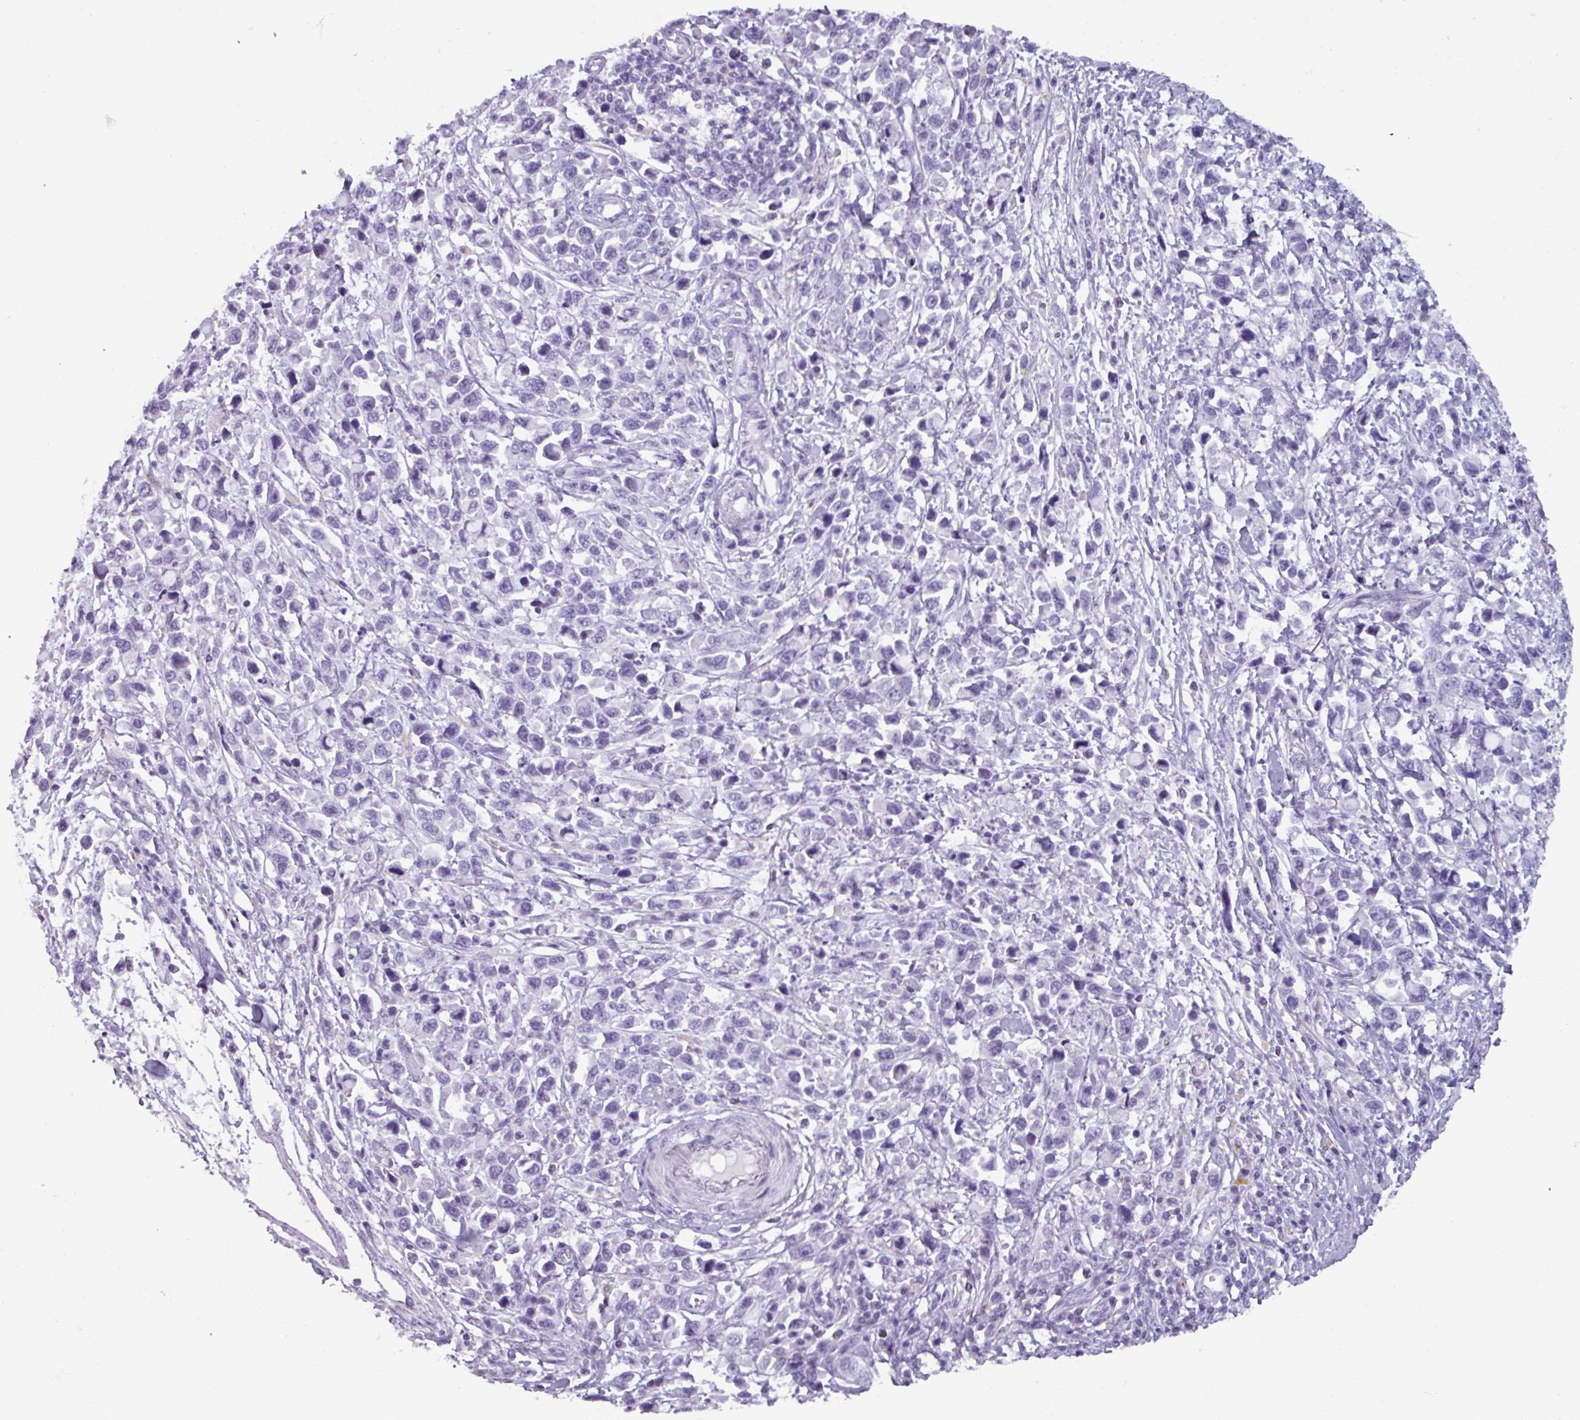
{"staining": {"intensity": "negative", "quantity": "none", "location": "none"}, "tissue": "stomach cancer", "cell_type": "Tumor cells", "image_type": "cancer", "snomed": [{"axis": "morphology", "description": "Adenocarcinoma, NOS"}, {"axis": "topography", "description": "Stomach"}], "caption": "The photomicrograph reveals no significant staining in tumor cells of stomach cancer (adenocarcinoma).", "gene": "SPESP1", "patient": {"sex": "female", "age": 81}}